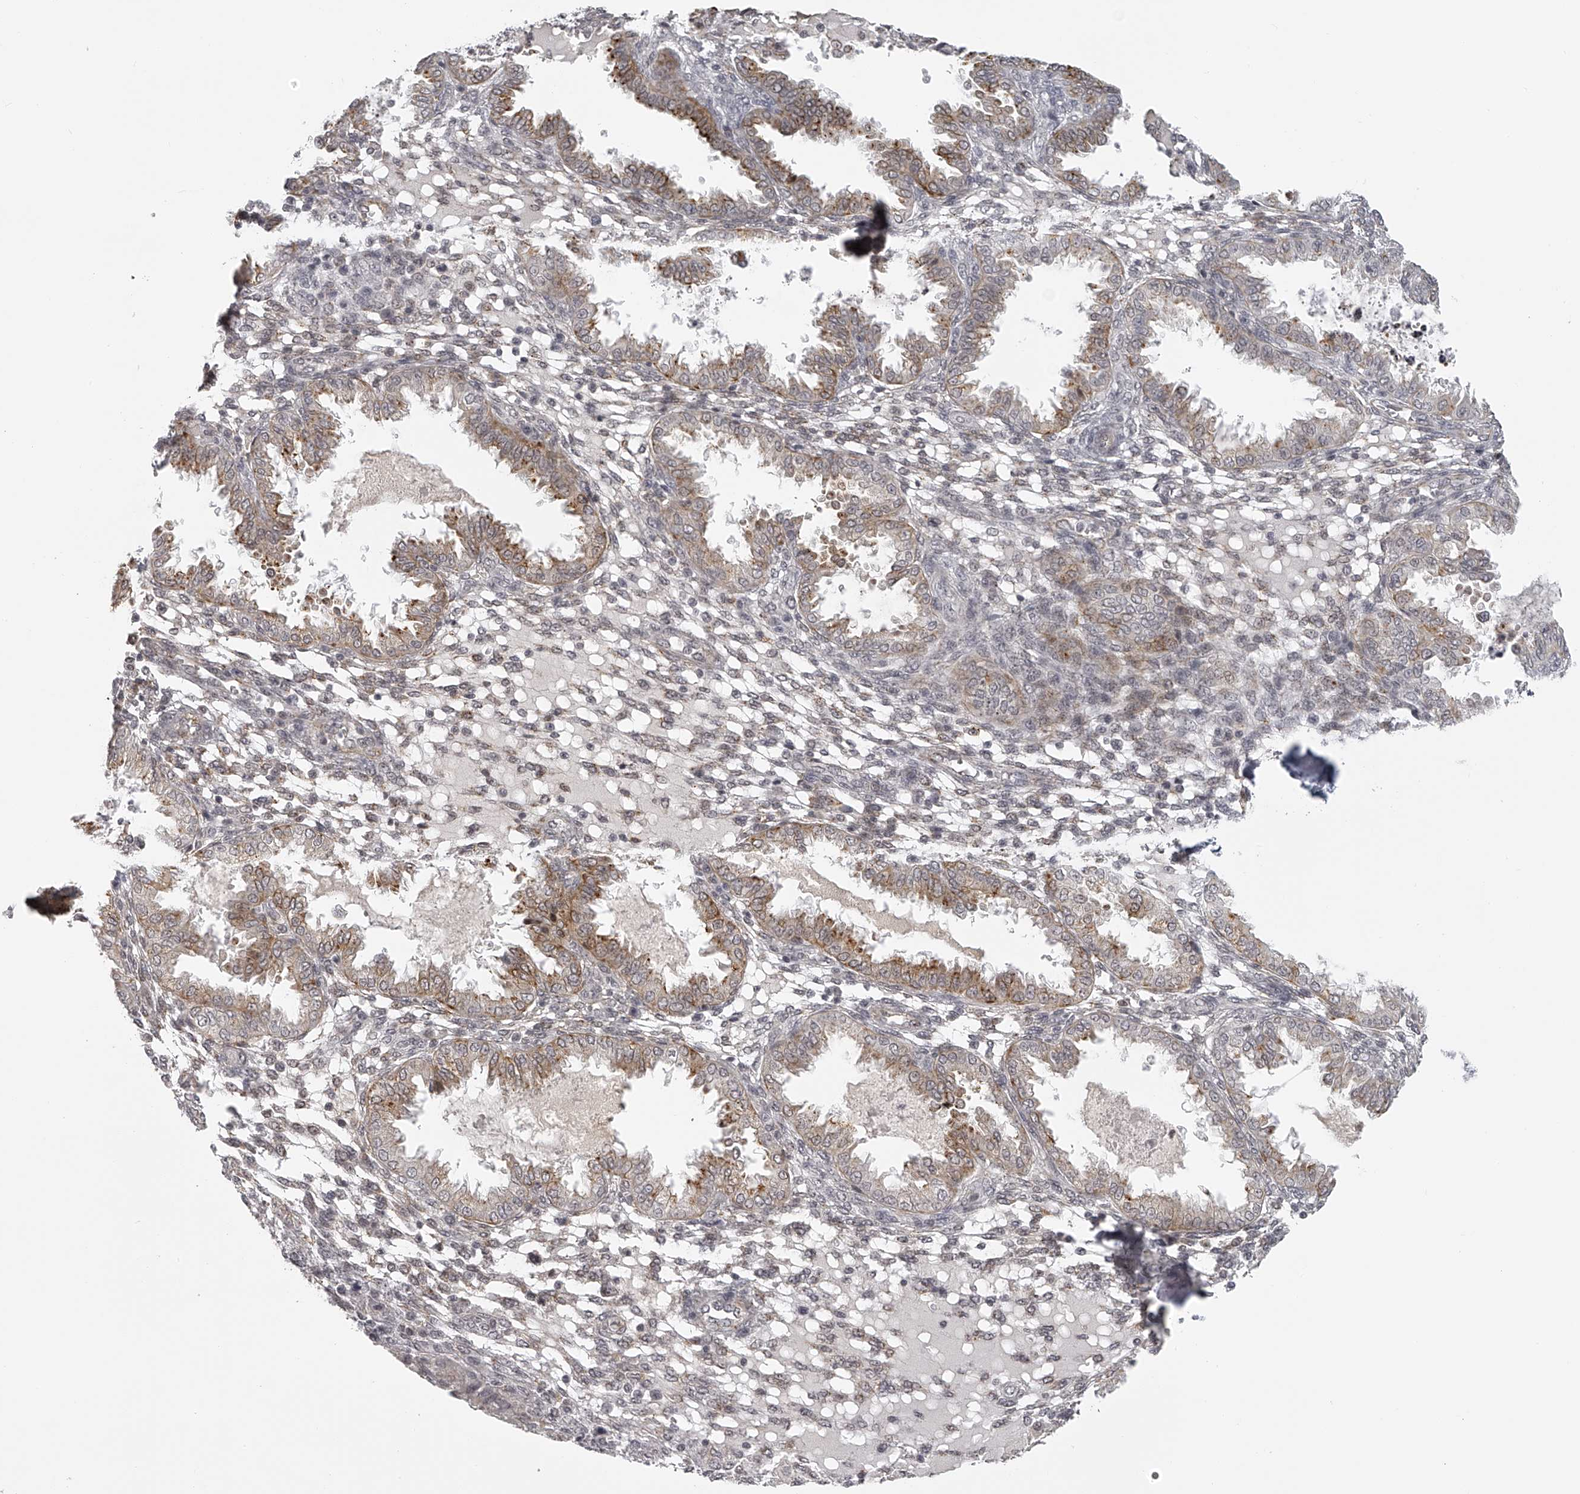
{"staining": {"intensity": "negative", "quantity": "none", "location": "none"}, "tissue": "endometrium", "cell_type": "Cells in endometrial stroma", "image_type": "normal", "snomed": [{"axis": "morphology", "description": "Normal tissue, NOS"}, {"axis": "topography", "description": "Endometrium"}], "caption": "The image reveals no staining of cells in endometrial stroma in unremarkable endometrium. The staining was performed using DAB (3,3'-diaminobenzidine) to visualize the protein expression in brown, while the nuclei were stained in blue with hematoxylin (Magnification: 20x).", "gene": "RNF220", "patient": {"sex": "female", "age": 33}}